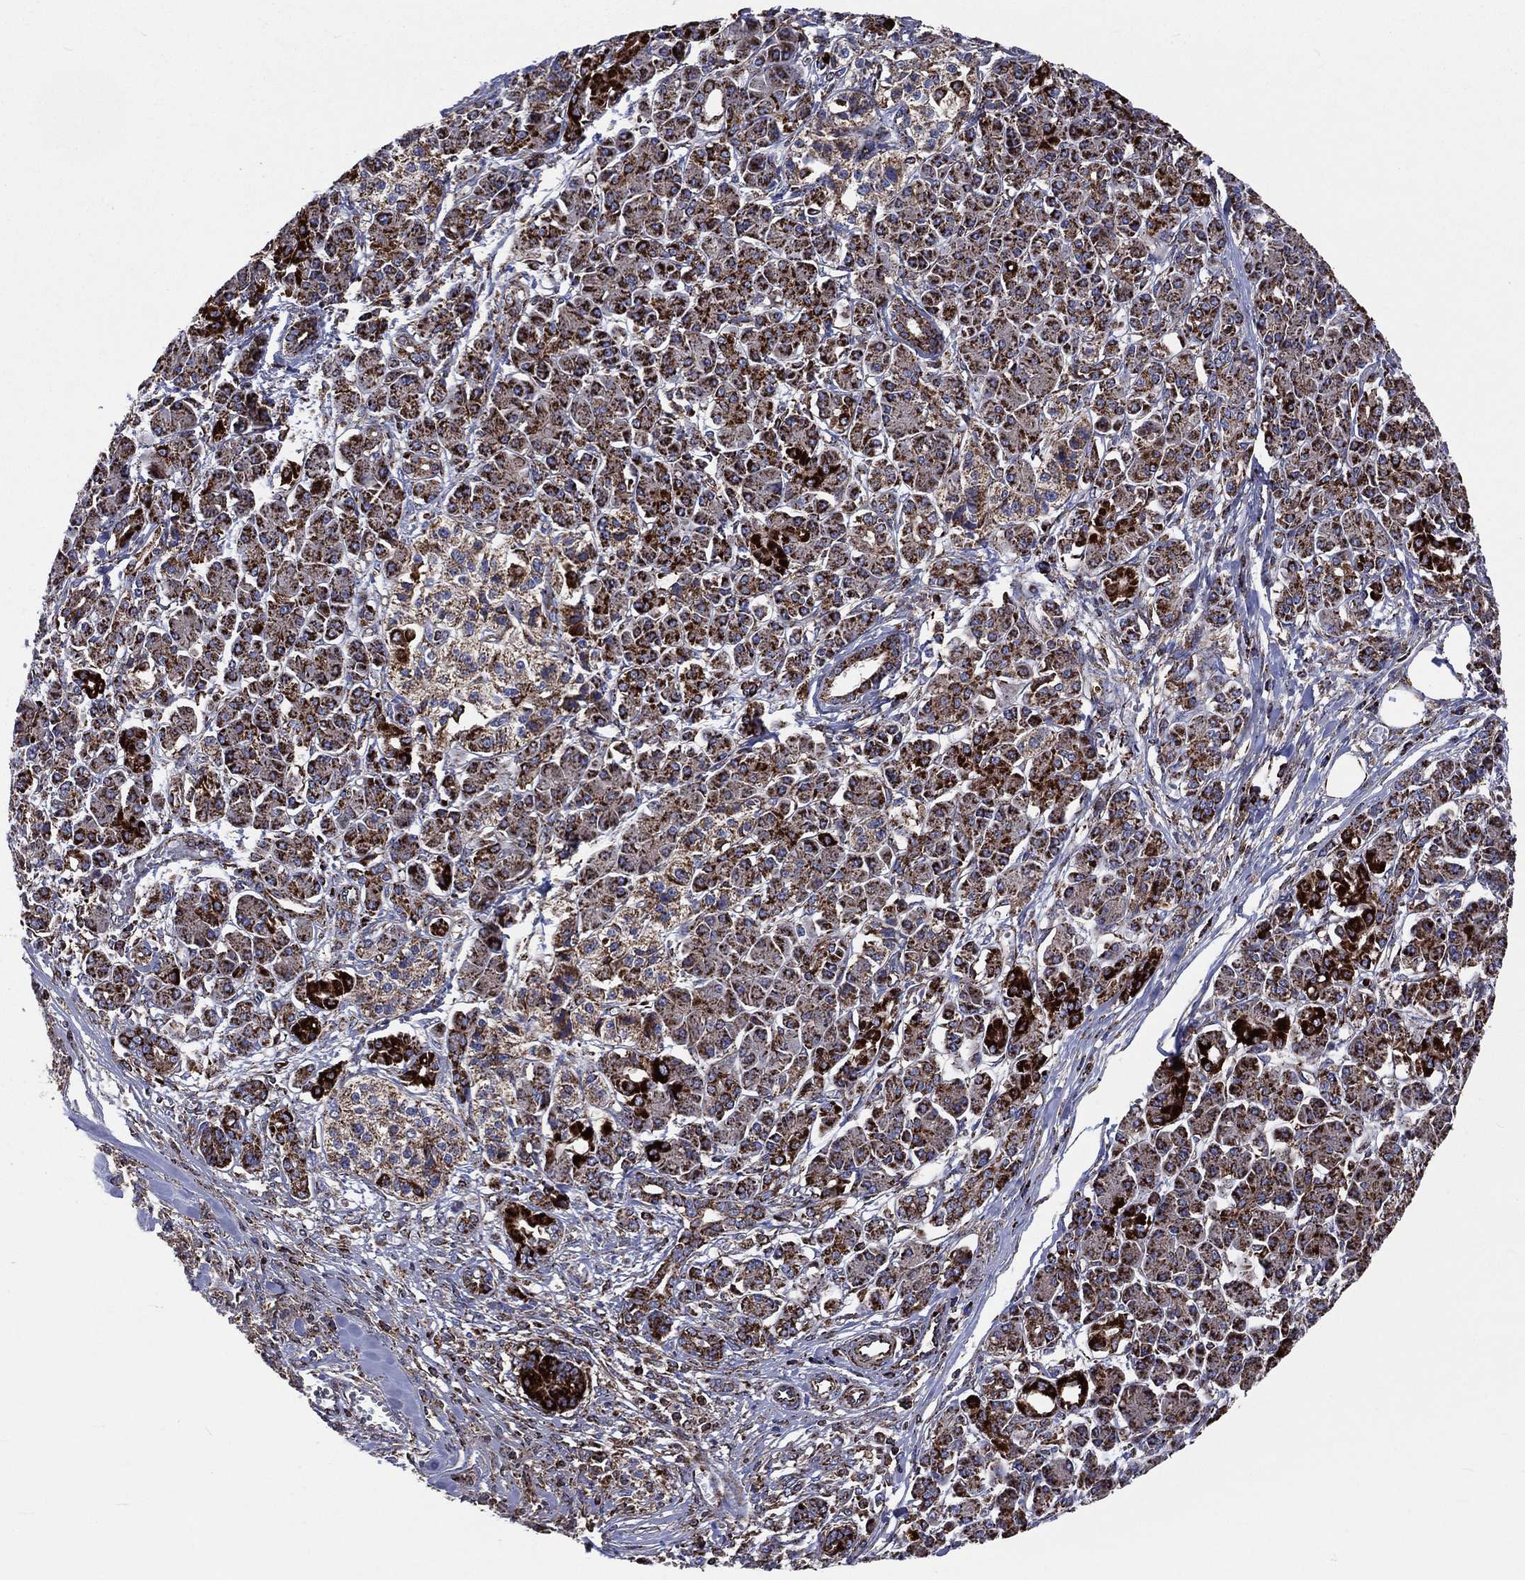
{"staining": {"intensity": "strong", "quantity": ">75%", "location": "cytoplasmic/membranous"}, "tissue": "pancreatic cancer", "cell_type": "Tumor cells", "image_type": "cancer", "snomed": [{"axis": "morphology", "description": "Adenocarcinoma, NOS"}, {"axis": "topography", "description": "Pancreas"}], "caption": "Pancreatic cancer stained with immunohistochemistry demonstrates strong cytoplasmic/membranous expression in about >75% of tumor cells.", "gene": "ANKRD37", "patient": {"sex": "female", "age": 68}}